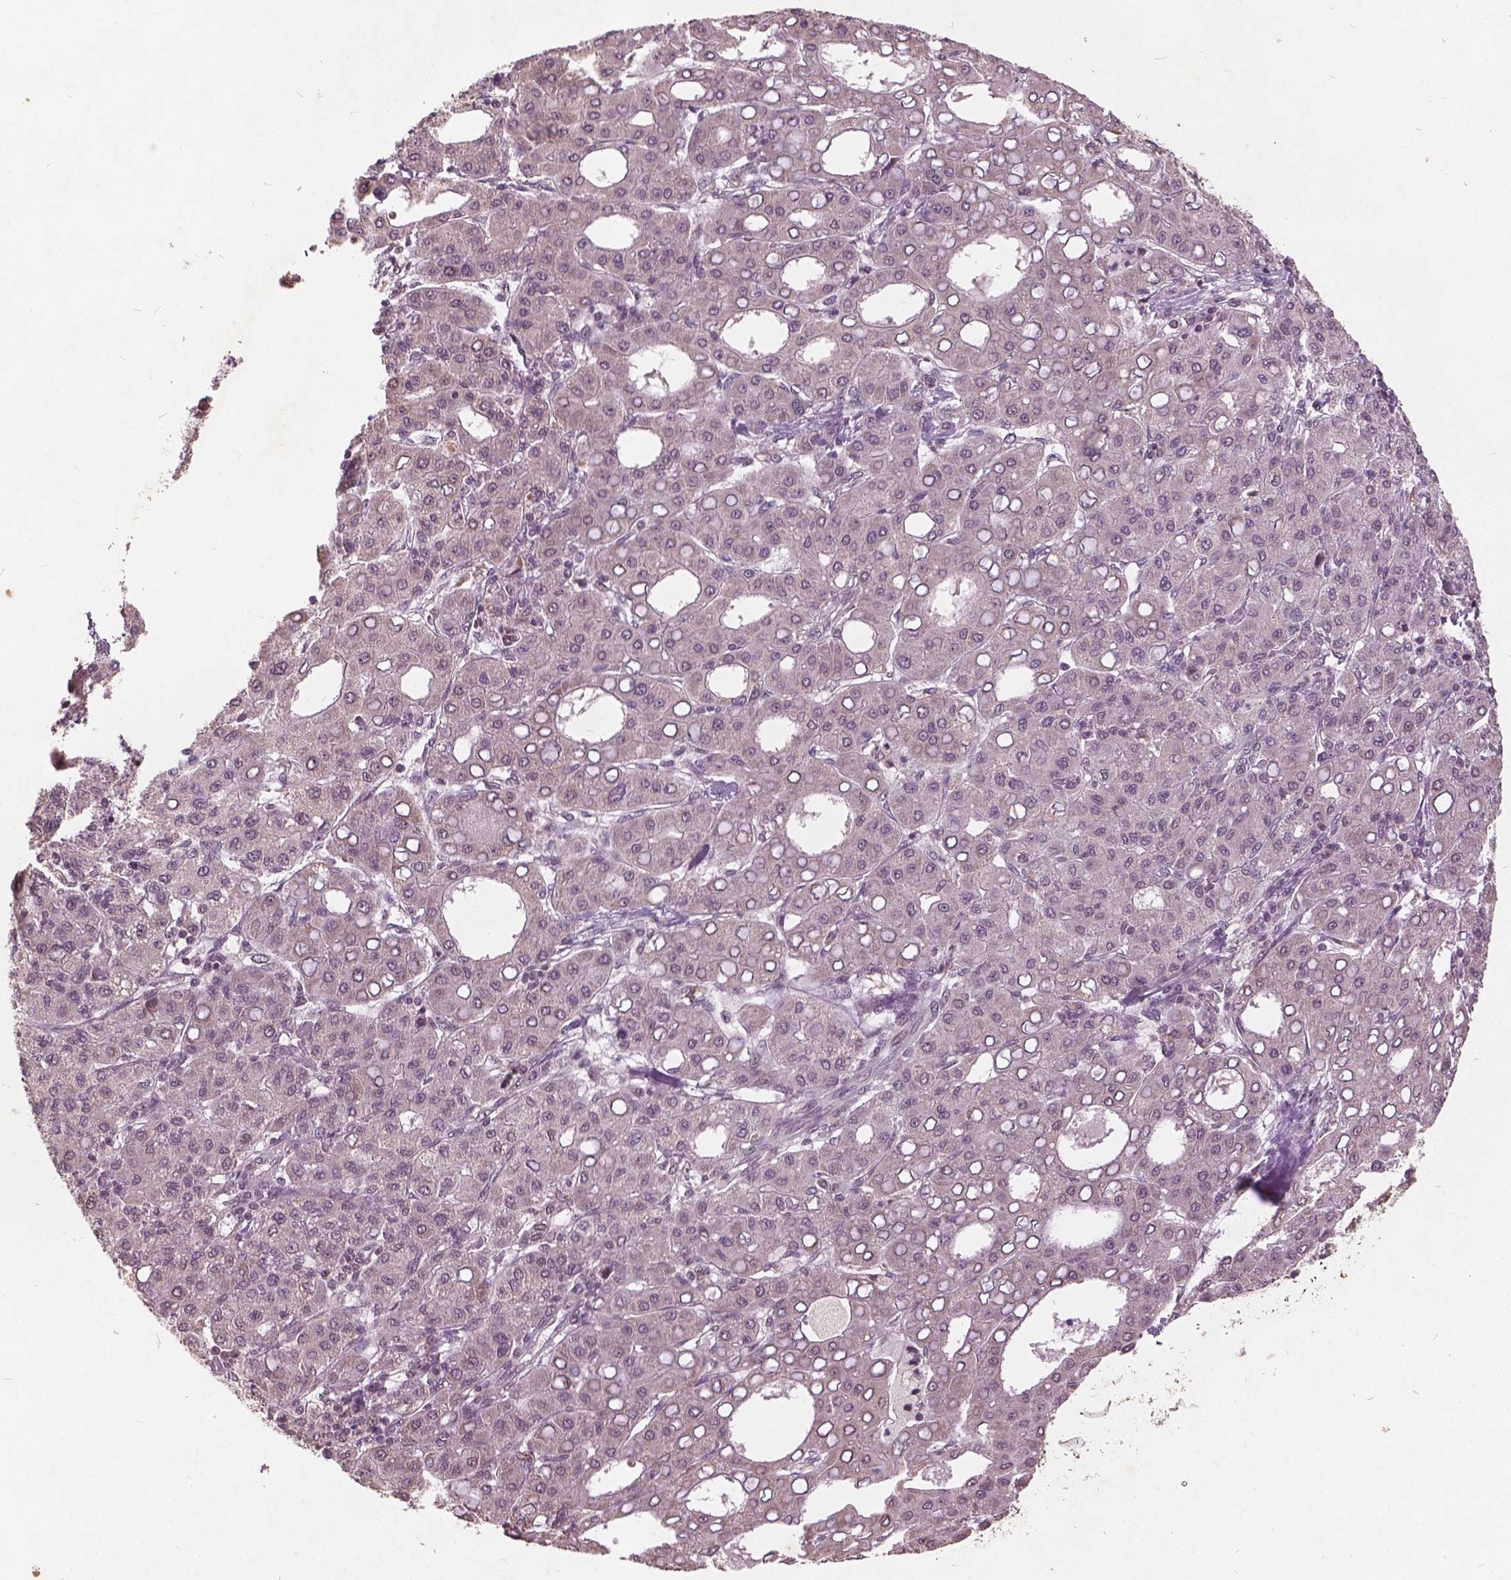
{"staining": {"intensity": "weak", "quantity": "25%-75%", "location": "cytoplasmic/membranous,nuclear"}, "tissue": "liver cancer", "cell_type": "Tumor cells", "image_type": "cancer", "snomed": [{"axis": "morphology", "description": "Carcinoma, Hepatocellular, NOS"}, {"axis": "topography", "description": "Liver"}], "caption": "This histopathology image reveals liver cancer stained with IHC to label a protein in brown. The cytoplasmic/membranous and nuclear of tumor cells show weak positivity for the protein. Nuclei are counter-stained blue.", "gene": "GPS2", "patient": {"sex": "male", "age": 65}}